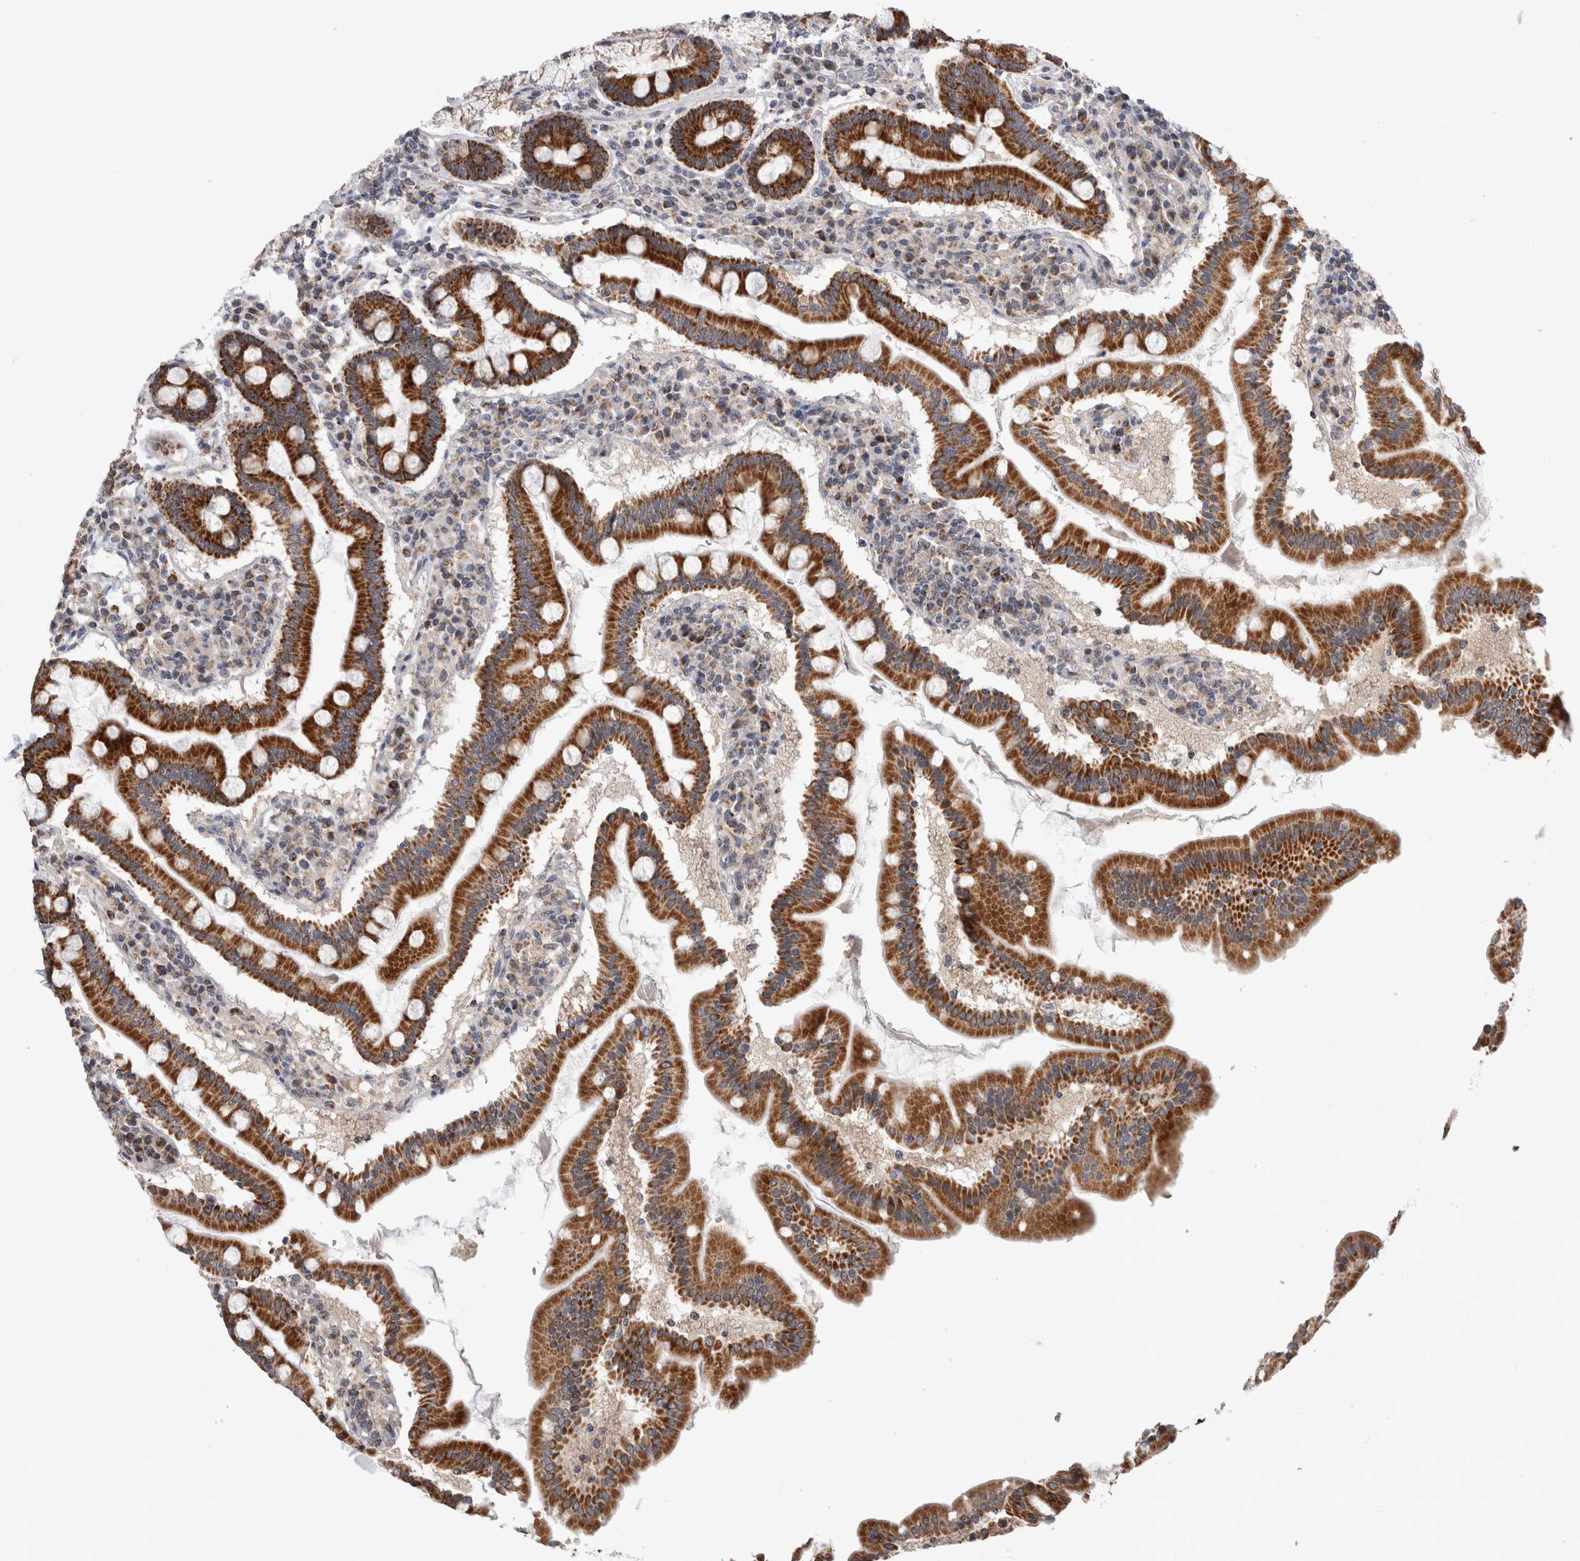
{"staining": {"intensity": "strong", "quantity": ">75%", "location": "cytoplasmic/membranous"}, "tissue": "duodenum", "cell_type": "Glandular cells", "image_type": "normal", "snomed": [{"axis": "morphology", "description": "Normal tissue, NOS"}, {"axis": "topography", "description": "Duodenum"}], "caption": "Strong cytoplasmic/membranous protein positivity is seen in about >75% of glandular cells in duodenum. Nuclei are stained in blue.", "gene": "MRPL37", "patient": {"sex": "male", "age": 50}}